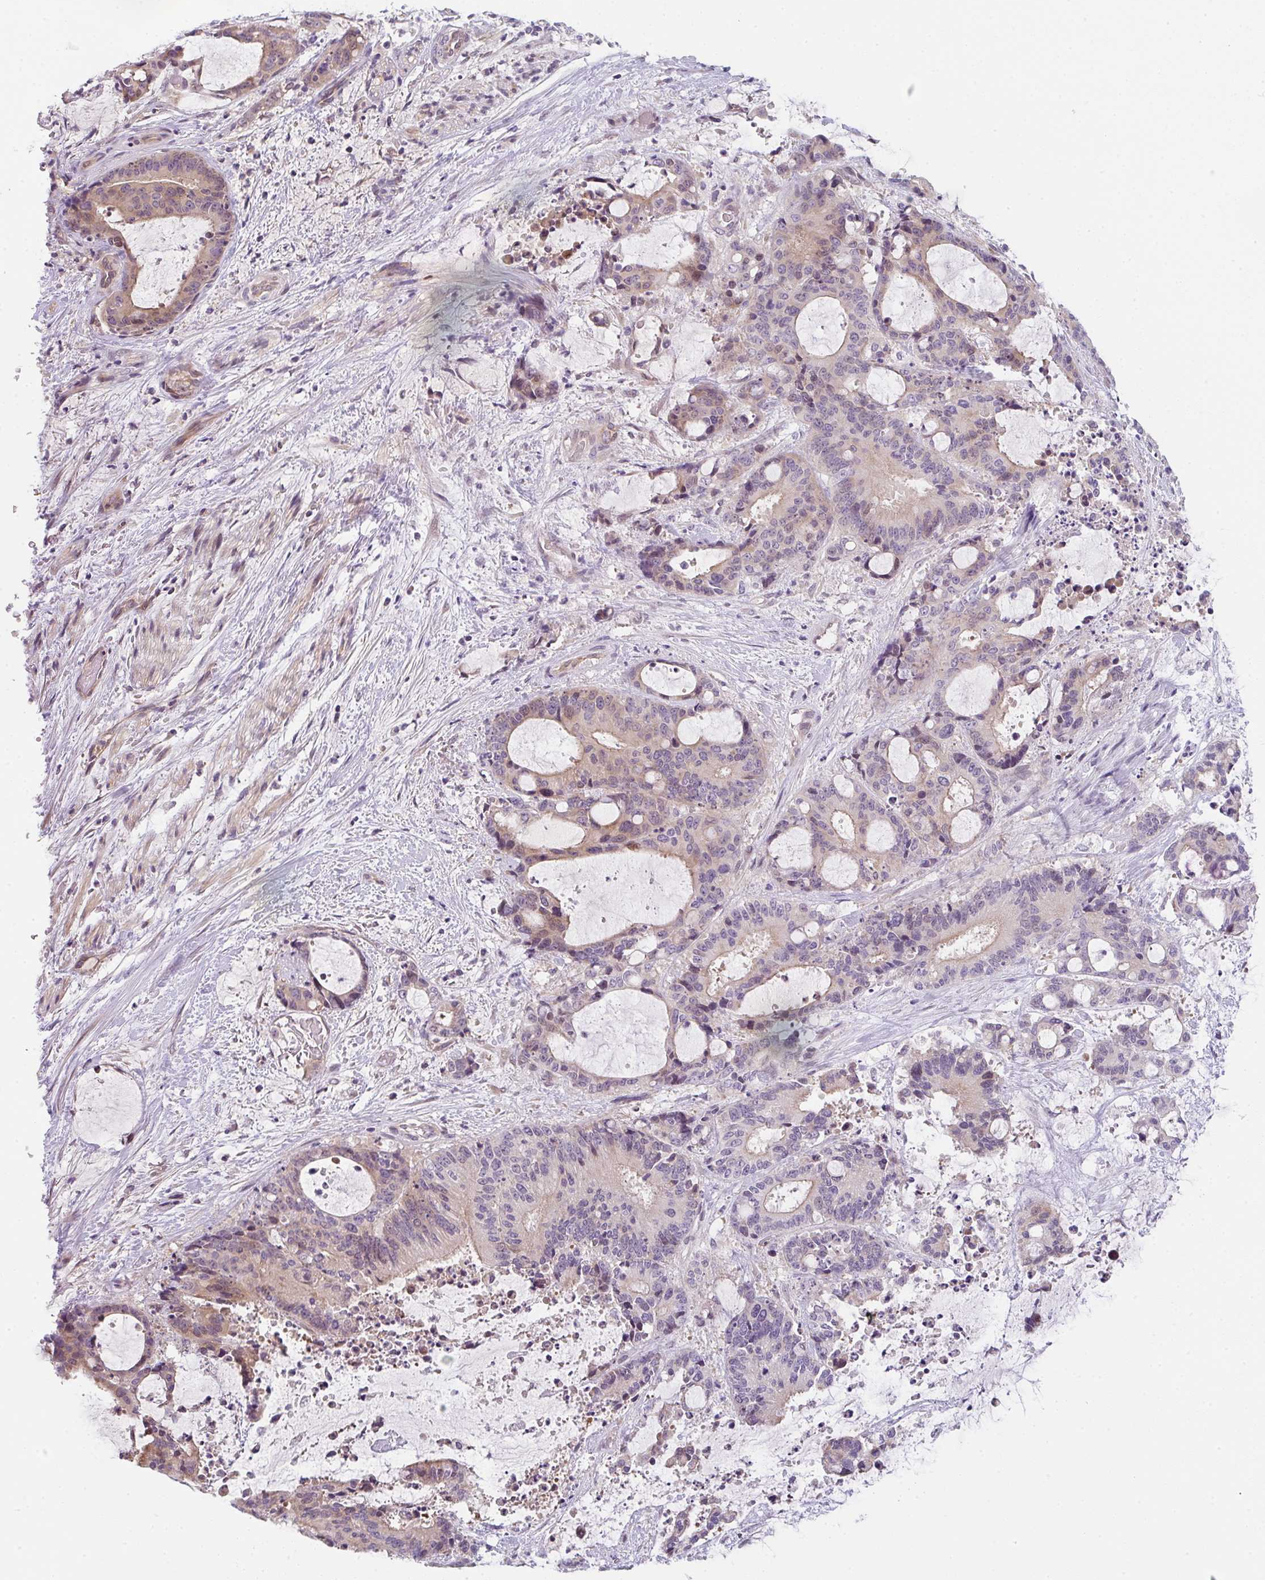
{"staining": {"intensity": "weak", "quantity": ">75%", "location": "cytoplasmic/membranous"}, "tissue": "liver cancer", "cell_type": "Tumor cells", "image_type": "cancer", "snomed": [{"axis": "morphology", "description": "Normal tissue, NOS"}, {"axis": "morphology", "description": "Cholangiocarcinoma"}, {"axis": "topography", "description": "Liver"}, {"axis": "topography", "description": "Peripheral nerve tissue"}], "caption": "DAB immunohistochemical staining of human liver cancer (cholangiocarcinoma) displays weak cytoplasmic/membranous protein expression in approximately >75% of tumor cells.", "gene": "TNFRSF10A", "patient": {"sex": "female", "age": 73}}